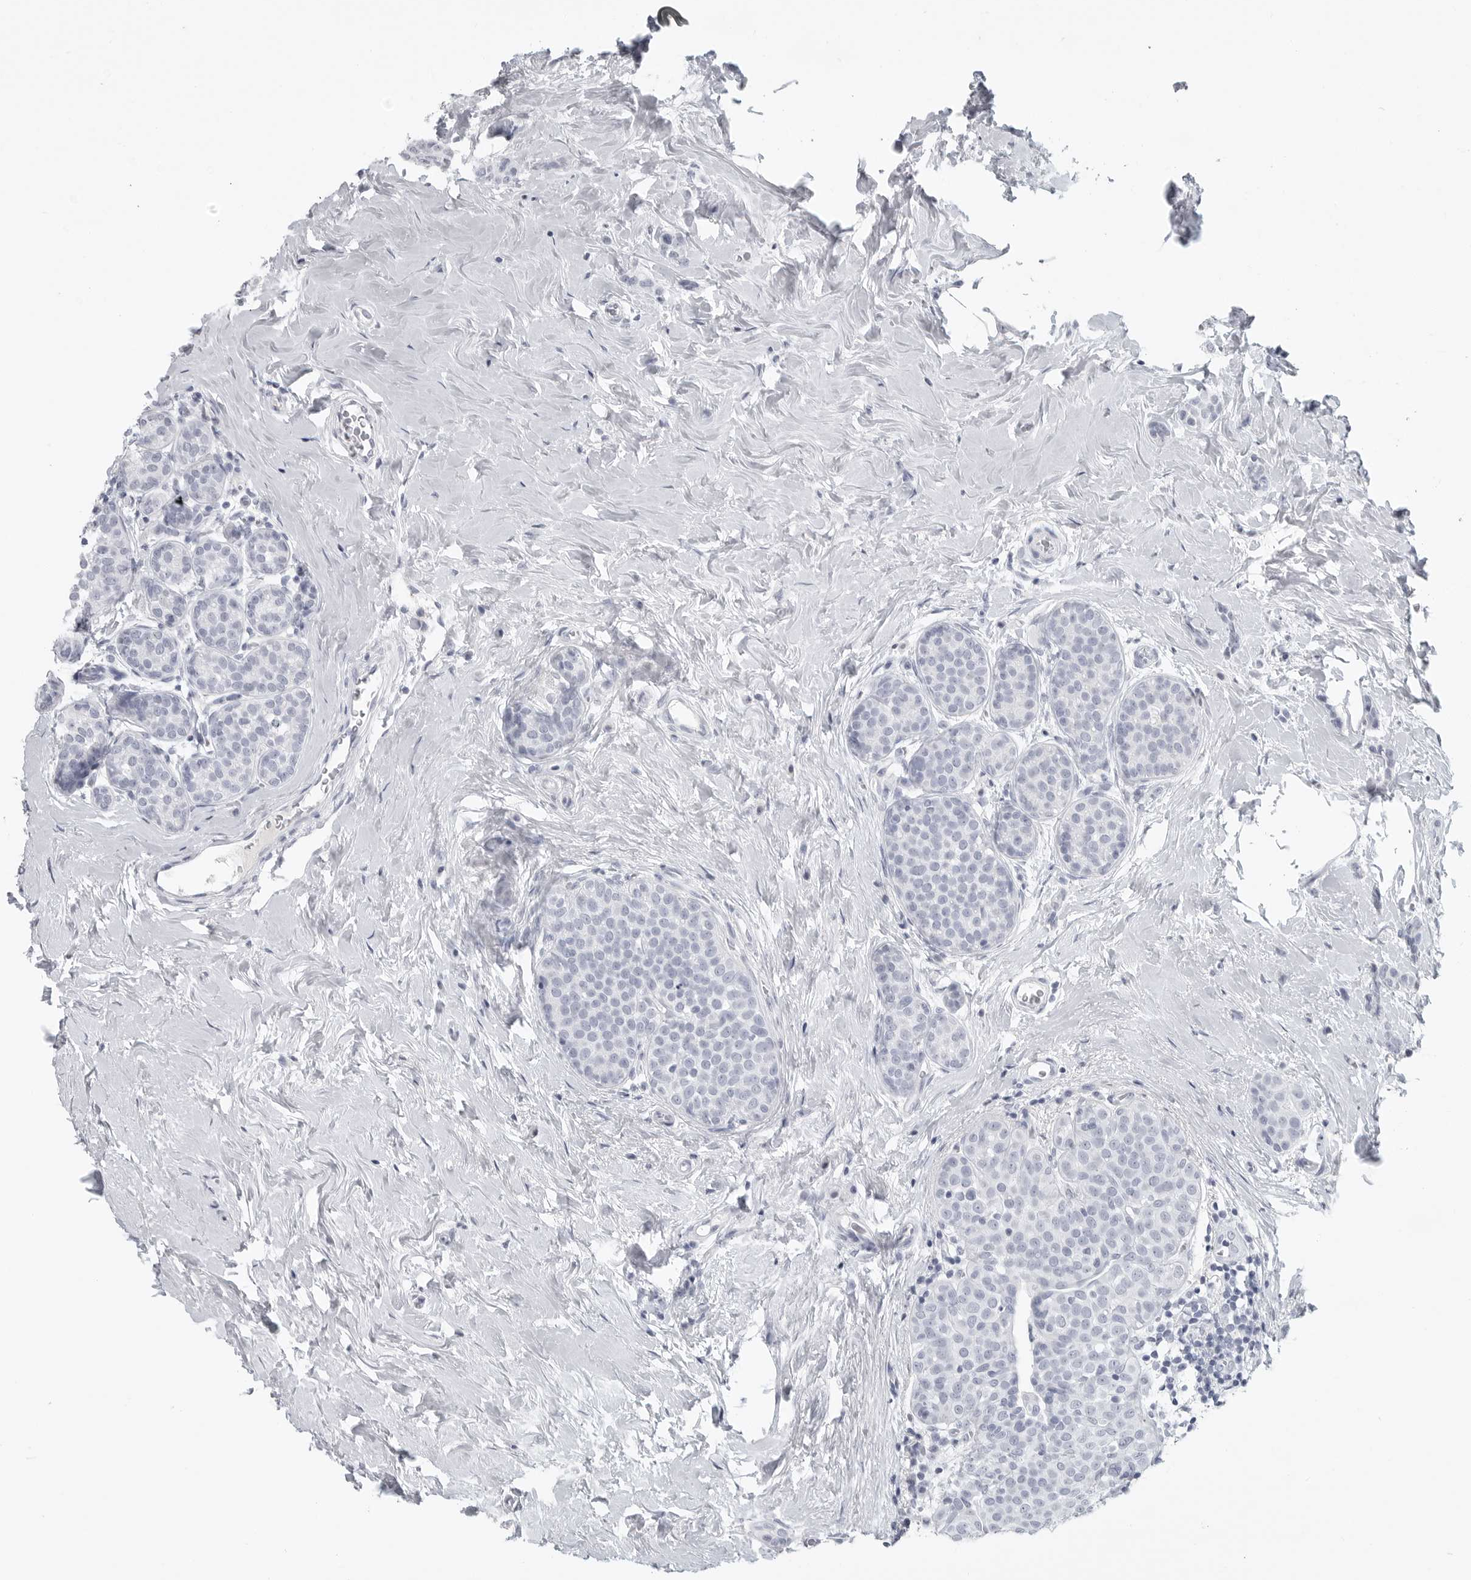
{"staining": {"intensity": "negative", "quantity": "none", "location": "none"}, "tissue": "breast cancer", "cell_type": "Tumor cells", "image_type": "cancer", "snomed": [{"axis": "morphology", "description": "Lobular carcinoma, in situ"}, {"axis": "morphology", "description": "Lobular carcinoma"}, {"axis": "topography", "description": "Breast"}], "caption": "Breast lobular carcinoma in situ was stained to show a protein in brown. There is no significant staining in tumor cells.", "gene": "LY6D", "patient": {"sex": "female", "age": 41}}